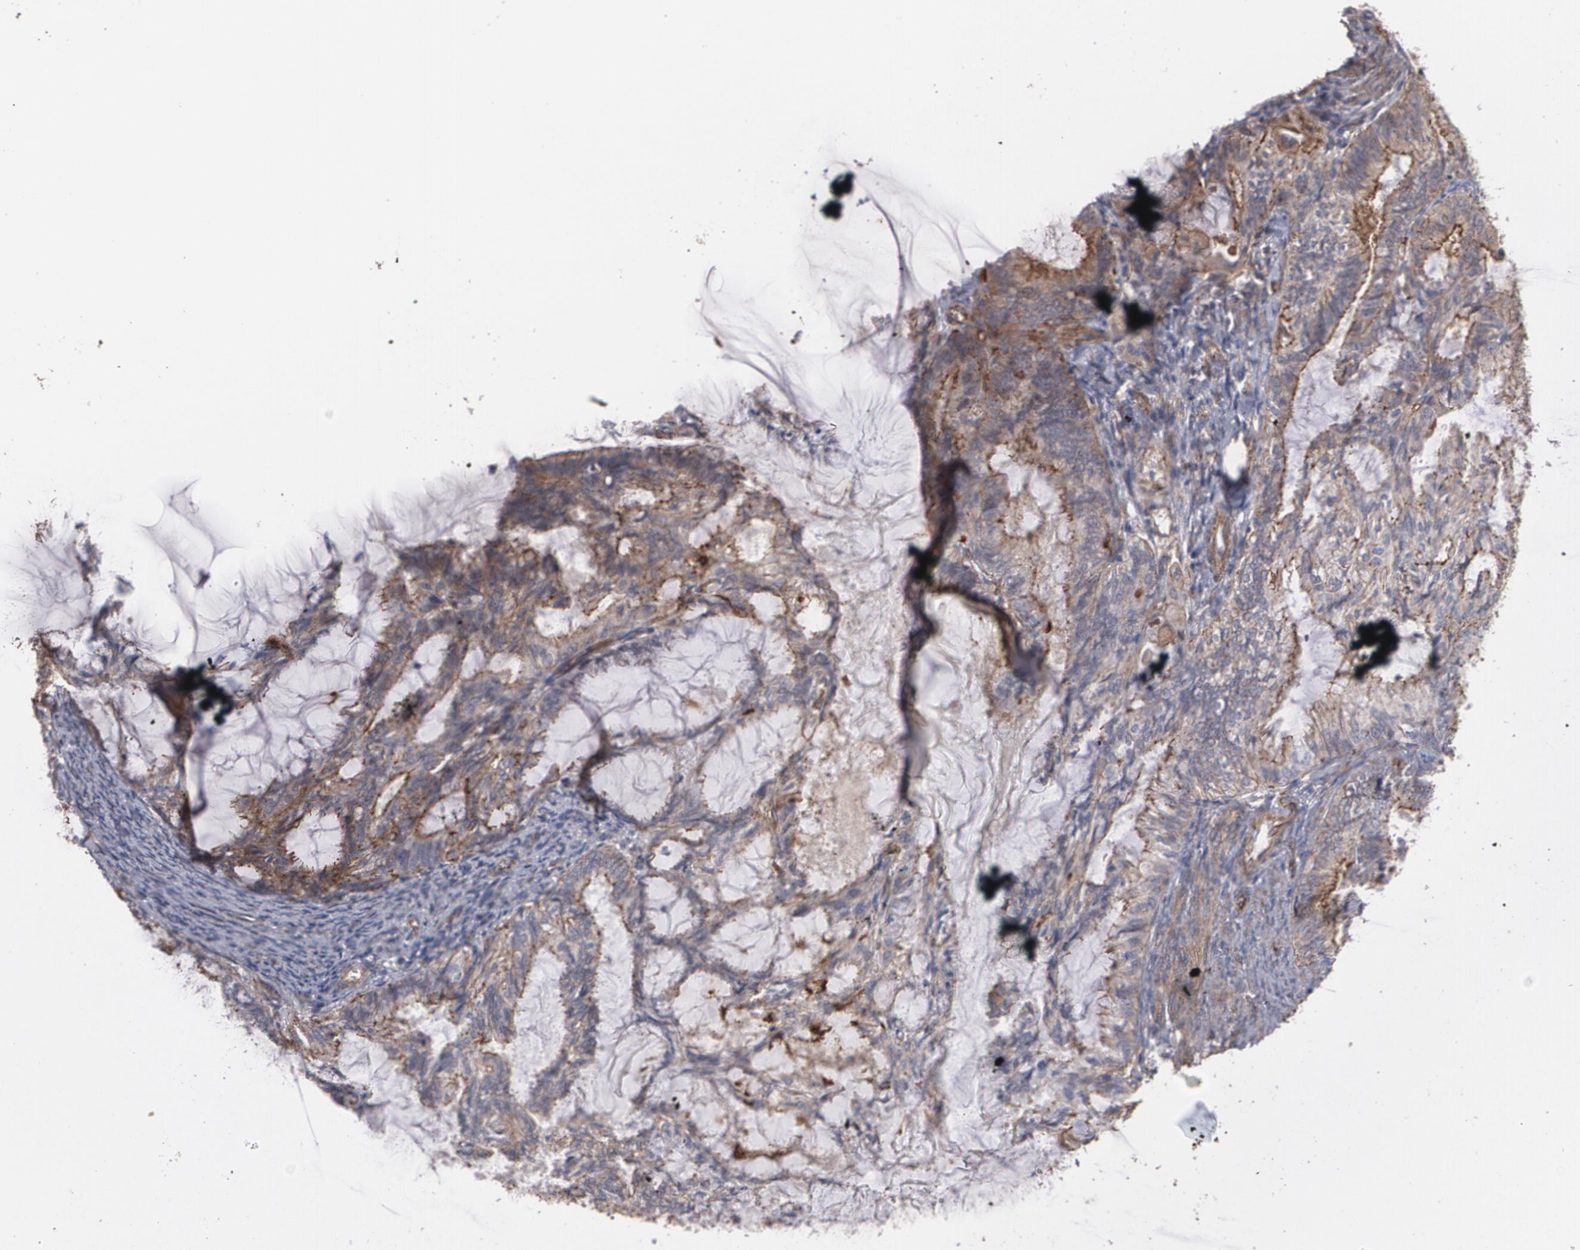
{"staining": {"intensity": "weak", "quantity": ">75%", "location": "cytoplasmic/membranous"}, "tissue": "endometrial cancer", "cell_type": "Tumor cells", "image_type": "cancer", "snomed": [{"axis": "morphology", "description": "Adenocarcinoma, NOS"}, {"axis": "topography", "description": "Endometrium"}], "caption": "High-magnification brightfield microscopy of adenocarcinoma (endometrial) stained with DAB (brown) and counterstained with hematoxylin (blue). tumor cells exhibit weak cytoplasmic/membranous staining is identified in approximately>75% of cells.", "gene": "TJP1", "patient": {"sex": "female", "age": 86}}